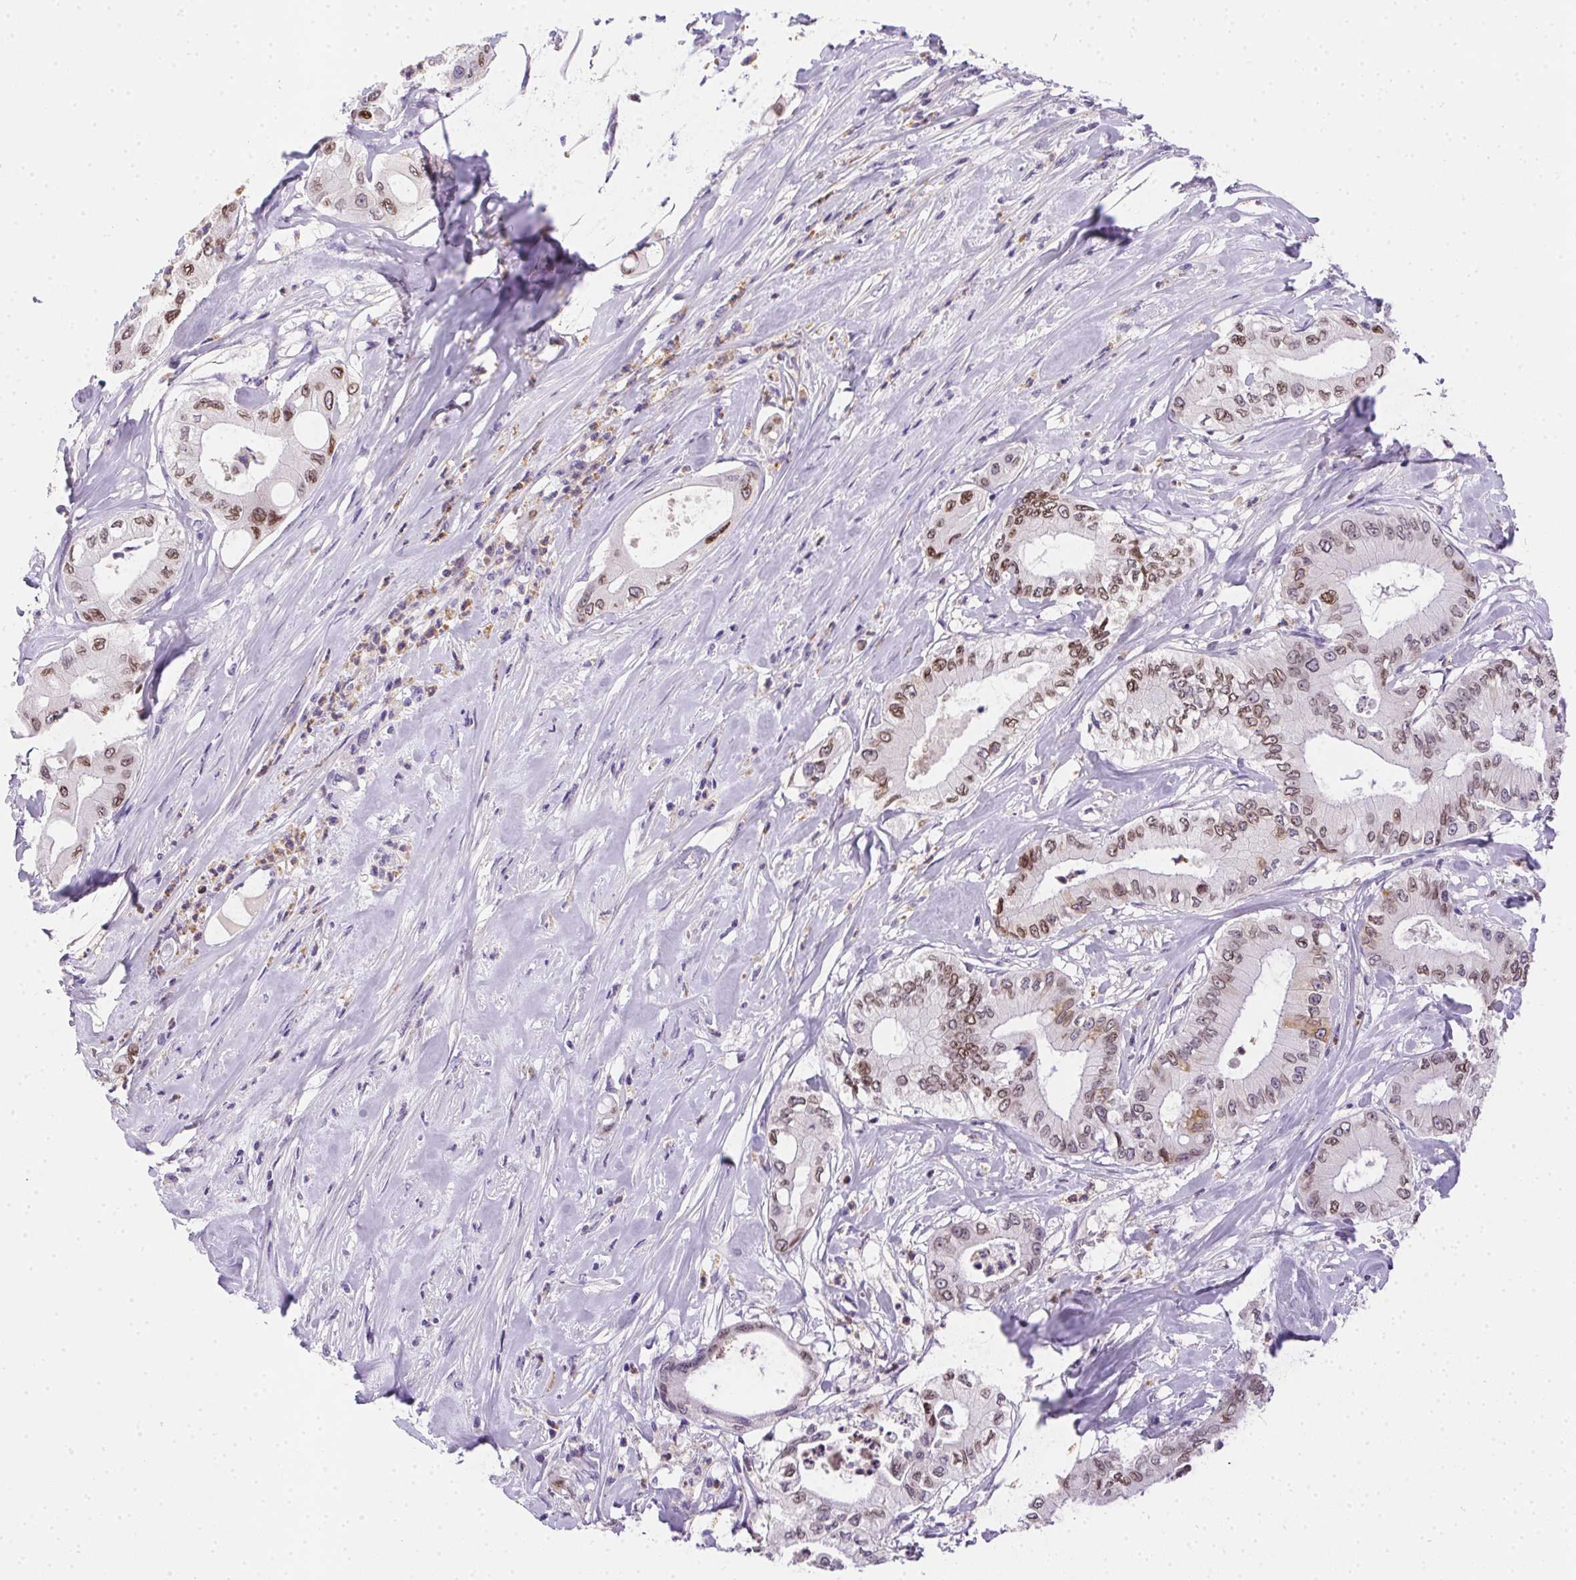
{"staining": {"intensity": "moderate", "quantity": "25%-75%", "location": "cytoplasmic/membranous,nuclear"}, "tissue": "pancreatic cancer", "cell_type": "Tumor cells", "image_type": "cancer", "snomed": [{"axis": "morphology", "description": "Adenocarcinoma, NOS"}, {"axis": "topography", "description": "Pancreas"}], "caption": "A medium amount of moderate cytoplasmic/membranous and nuclear positivity is identified in approximately 25%-75% of tumor cells in pancreatic cancer (adenocarcinoma) tissue. (DAB IHC, brown staining for protein, blue staining for nuclei).", "gene": "SSTR4", "patient": {"sex": "male", "age": 71}}